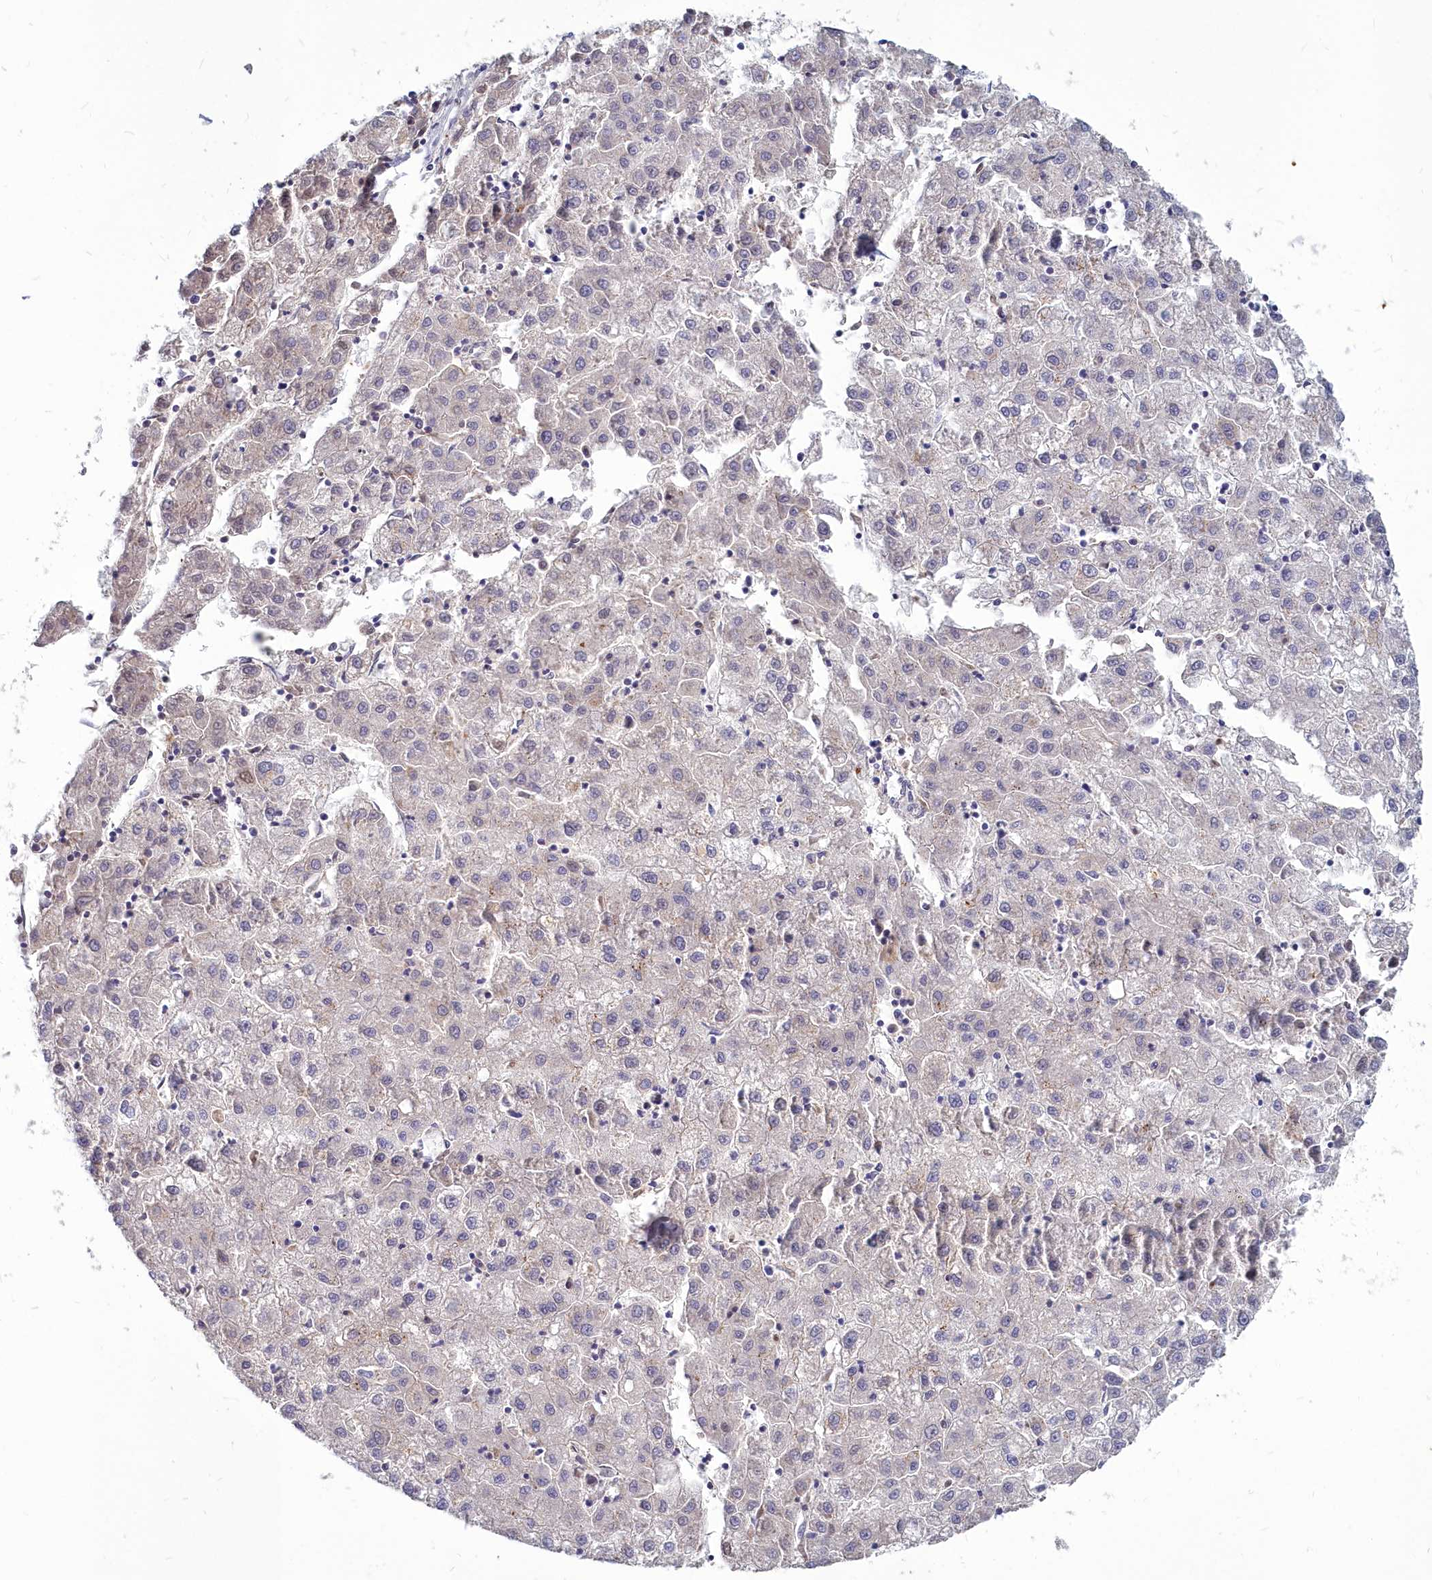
{"staining": {"intensity": "negative", "quantity": "none", "location": "none"}, "tissue": "liver cancer", "cell_type": "Tumor cells", "image_type": "cancer", "snomed": [{"axis": "morphology", "description": "Carcinoma, Hepatocellular, NOS"}, {"axis": "topography", "description": "Liver"}], "caption": "Tumor cells show no significant staining in liver hepatocellular carcinoma.", "gene": "NOXA1", "patient": {"sex": "male", "age": 72}}